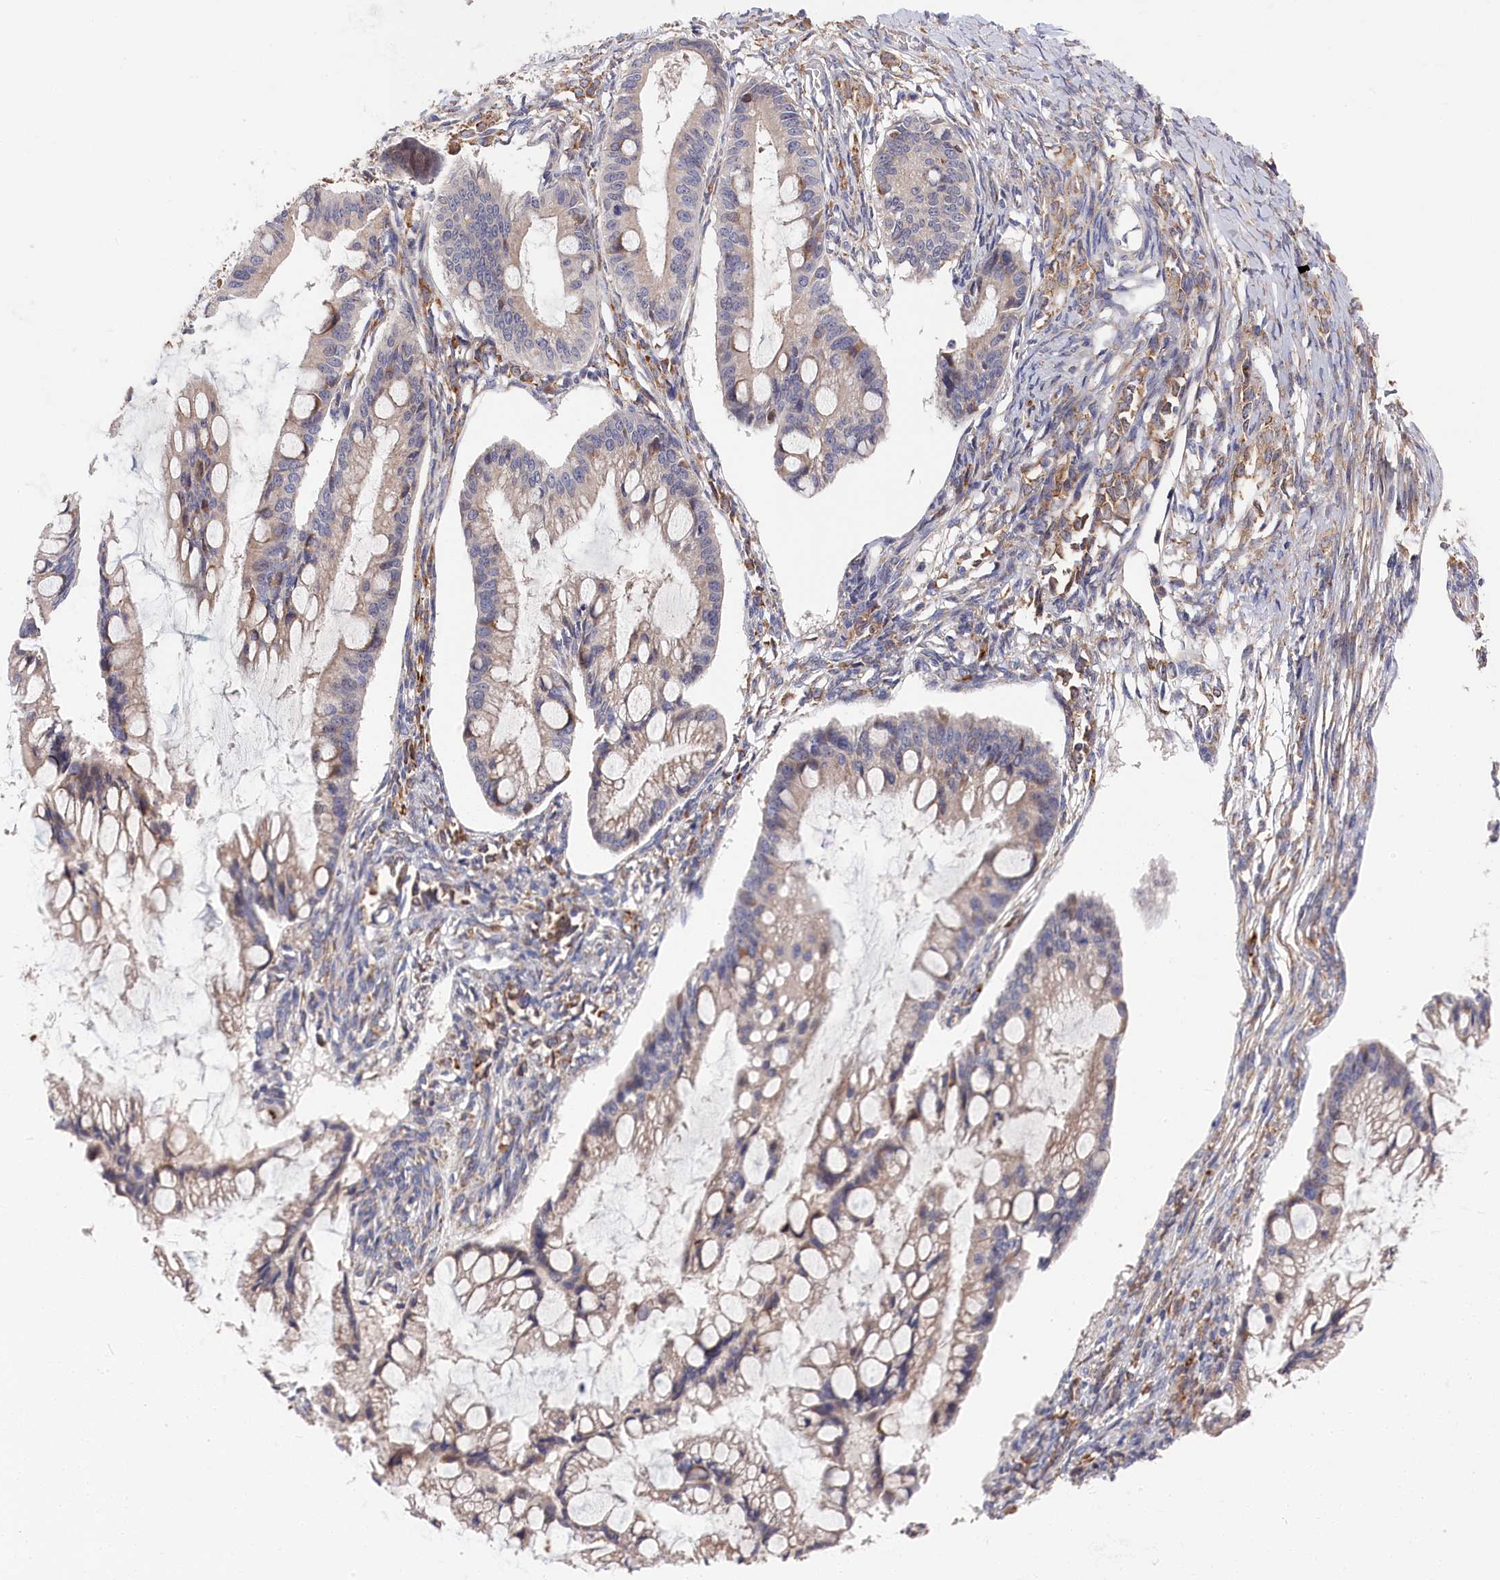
{"staining": {"intensity": "weak", "quantity": "25%-75%", "location": "cytoplasmic/membranous"}, "tissue": "ovarian cancer", "cell_type": "Tumor cells", "image_type": "cancer", "snomed": [{"axis": "morphology", "description": "Cystadenocarcinoma, mucinous, NOS"}, {"axis": "topography", "description": "Ovary"}], "caption": "The image exhibits immunohistochemical staining of mucinous cystadenocarcinoma (ovarian). There is weak cytoplasmic/membranous expression is seen in approximately 25%-75% of tumor cells.", "gene": "CYB5D2", "patient": {"sex": "female", "age": 73}}